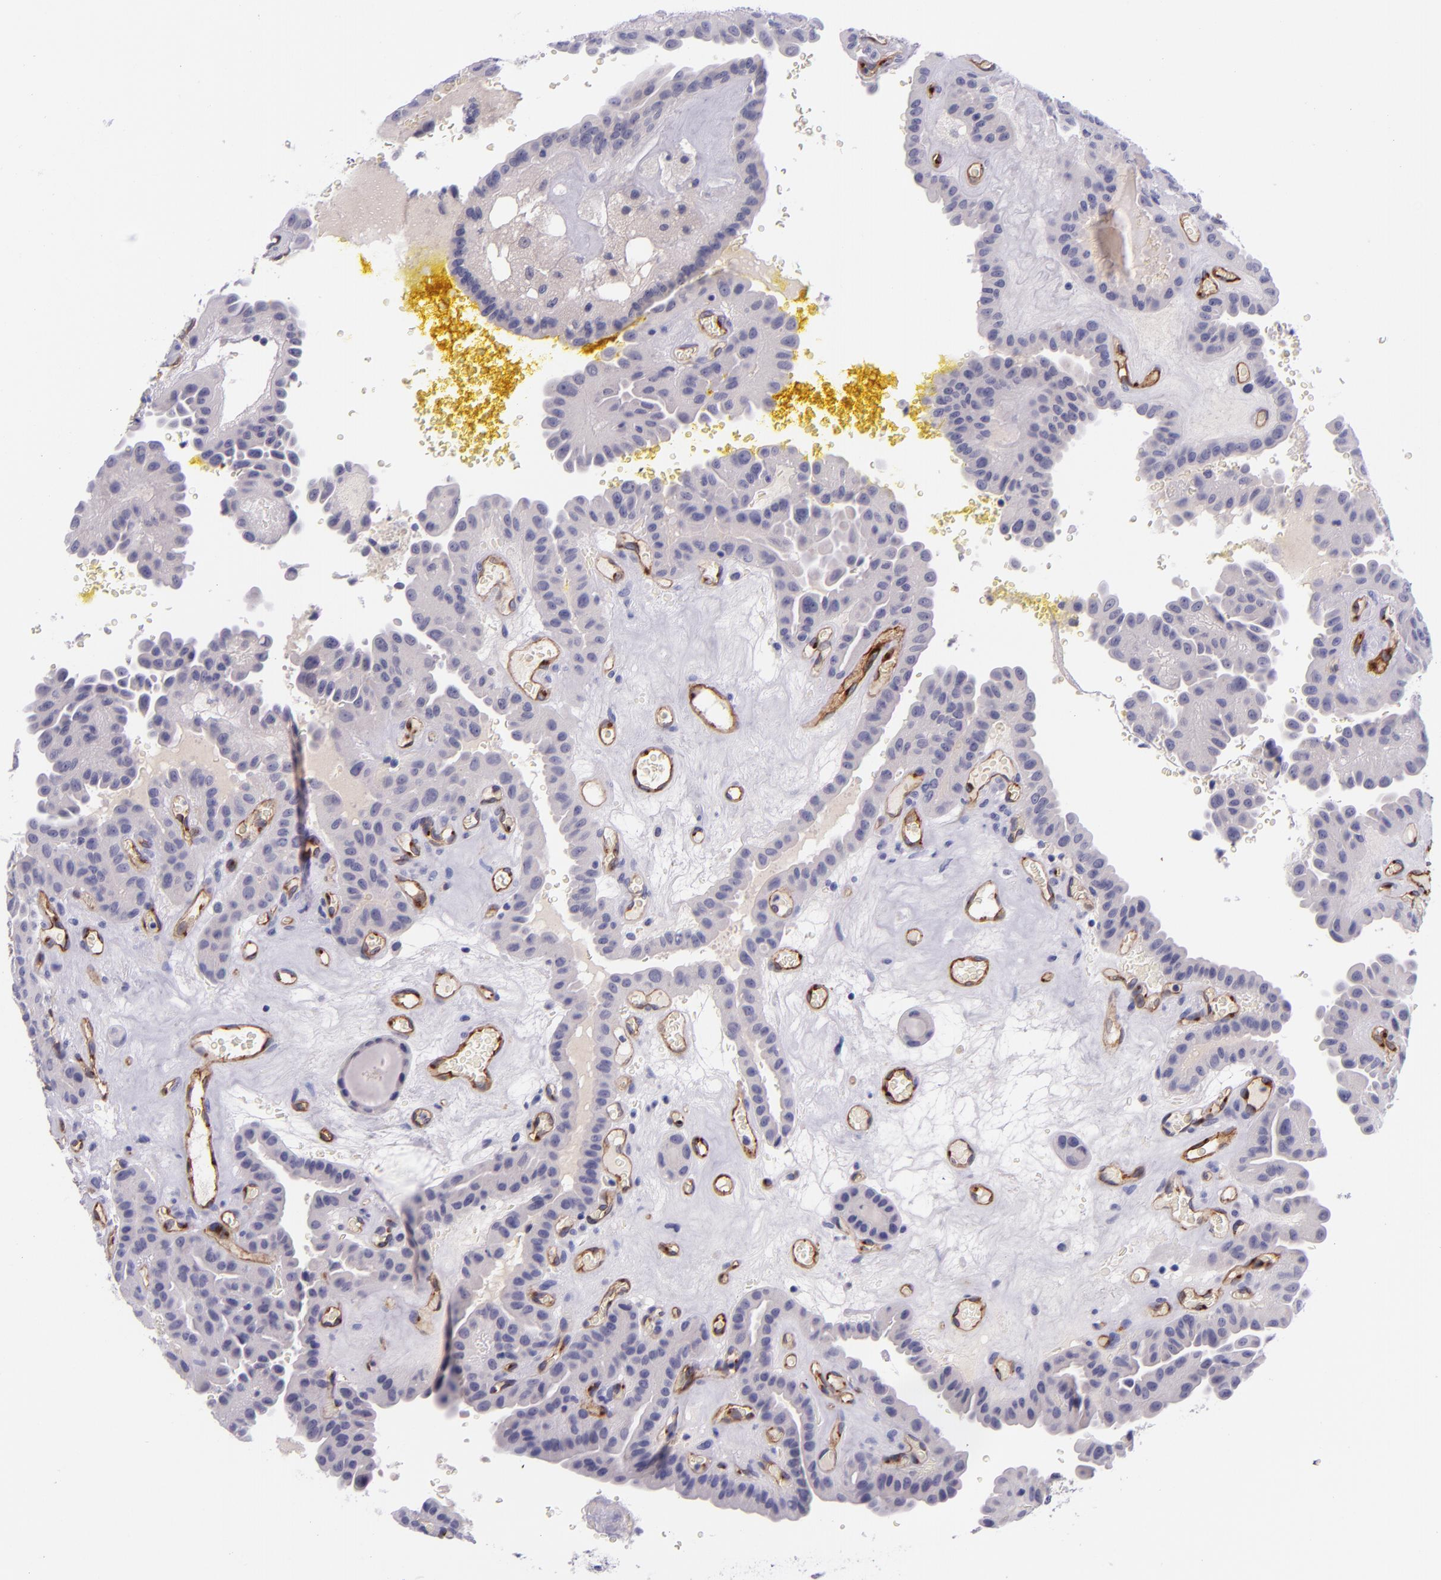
{"staining": {"intensity": "negative", "quantity": "none", "location": "none"}, "tissue": "thyroid cancer", "cell_type": "Tumor cells", "image_type": "cancer", "snomed": [{"axis": "morphology", "description": "Papillary adenocarcinoma, NOS"}, {"axis": "topography", "description": "Thyroid gland"}], "caption": "Histopathology image shows no significant protein staining in tumor cells of thyroid cancer.", "gene": "NOS3", "patient": {"sex": "male", "age": 87}}